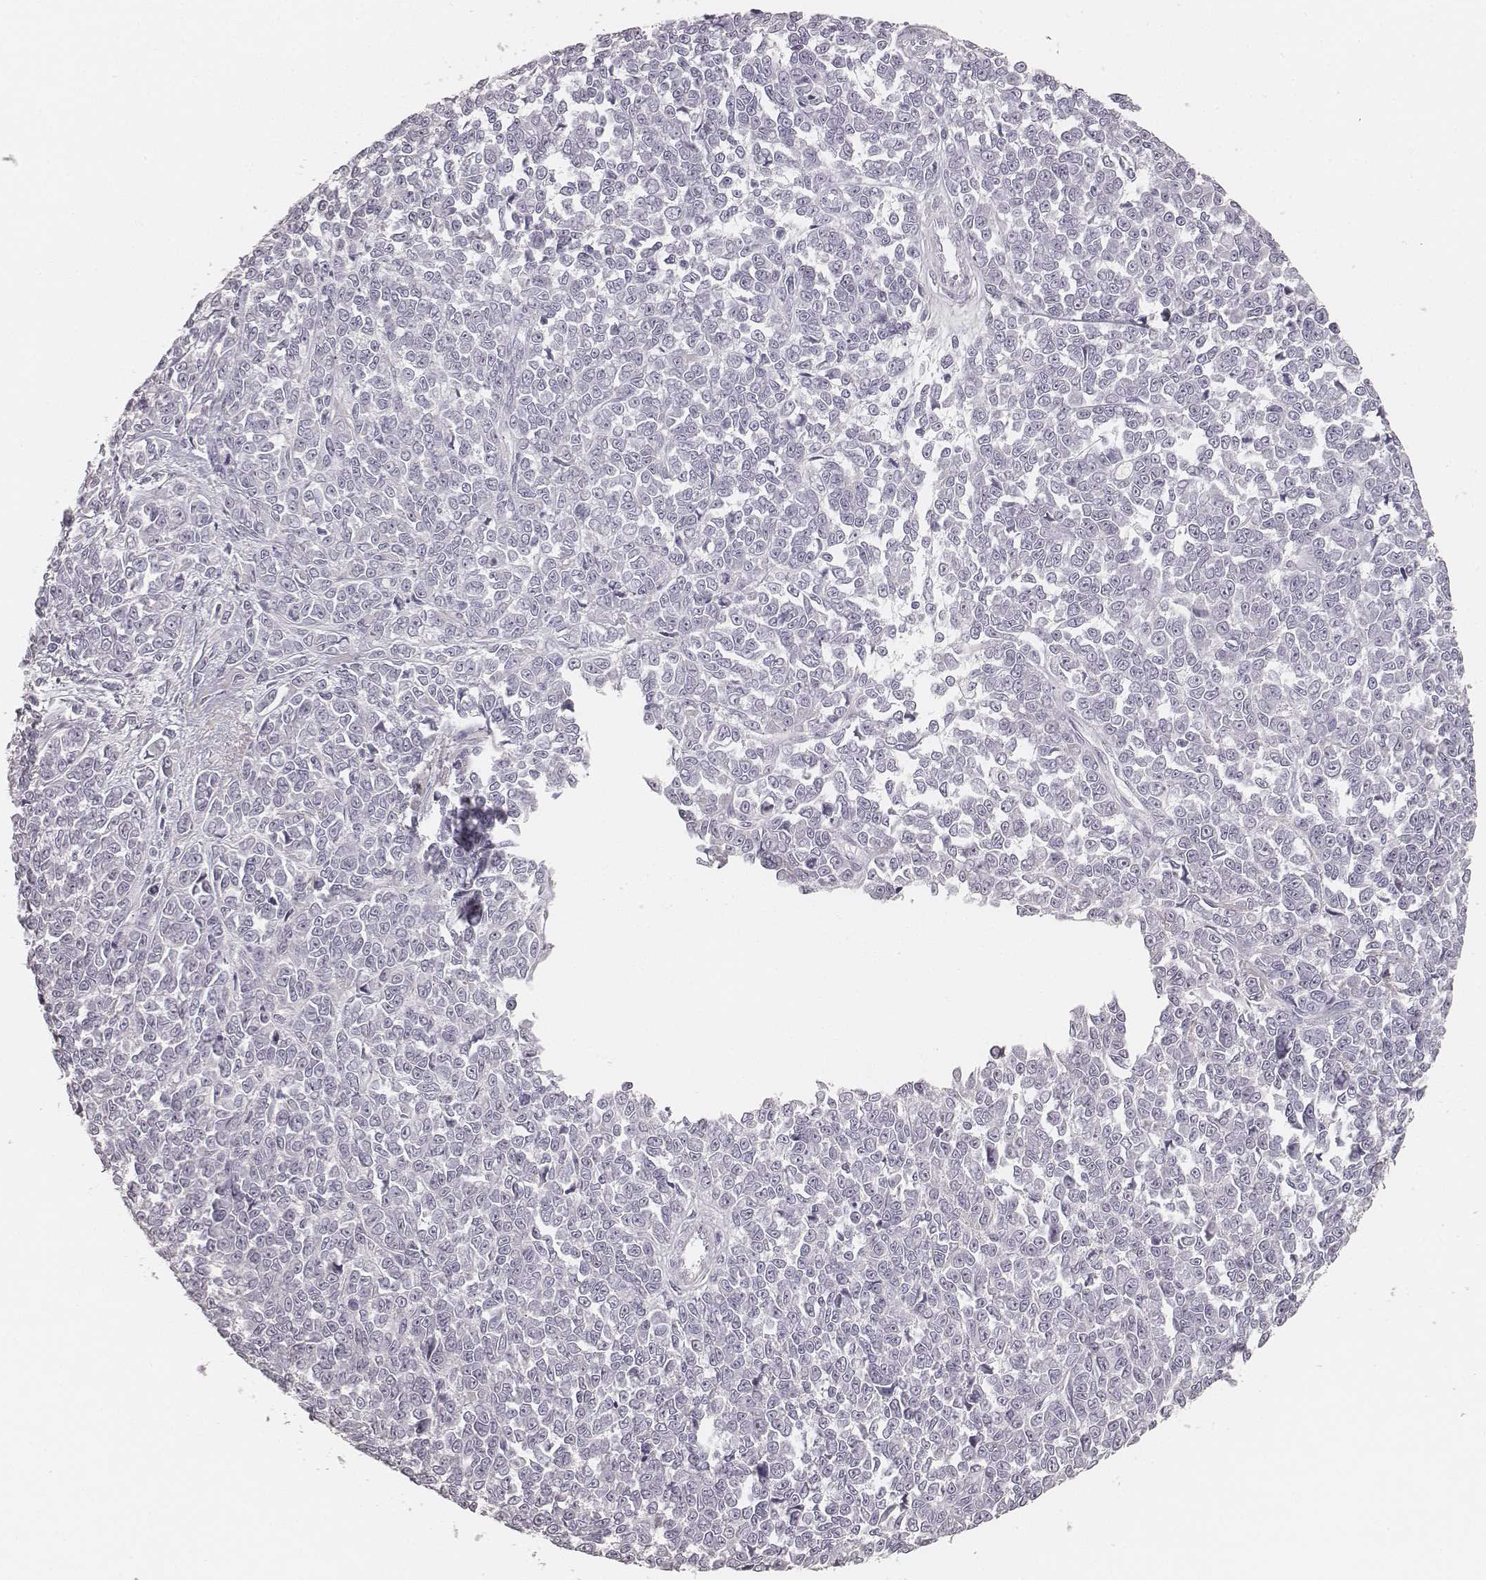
{"staining": {"intensity": "negative", "quantity": "none", "location": "none"}, "tissue": "melanoma", "cell_type": "Tumor cells", "image_type": "cancer", "snomed": [{"axis": "morphology", "description": "Malignant melanoma, NOS"}, {"axis": "topography", "description": "Skin"}], "caption": "Malignant melanoma was stained to show a protein in brown. There is no significant expression in tumor cells. The staining was performed using DAB to visualize the protein expression in brown, while the nuclei were stained in blue with hematoxylin (Magnification: 20x).", "gene": "KRT31", "patient": {"sex": "female", "age": 95}}